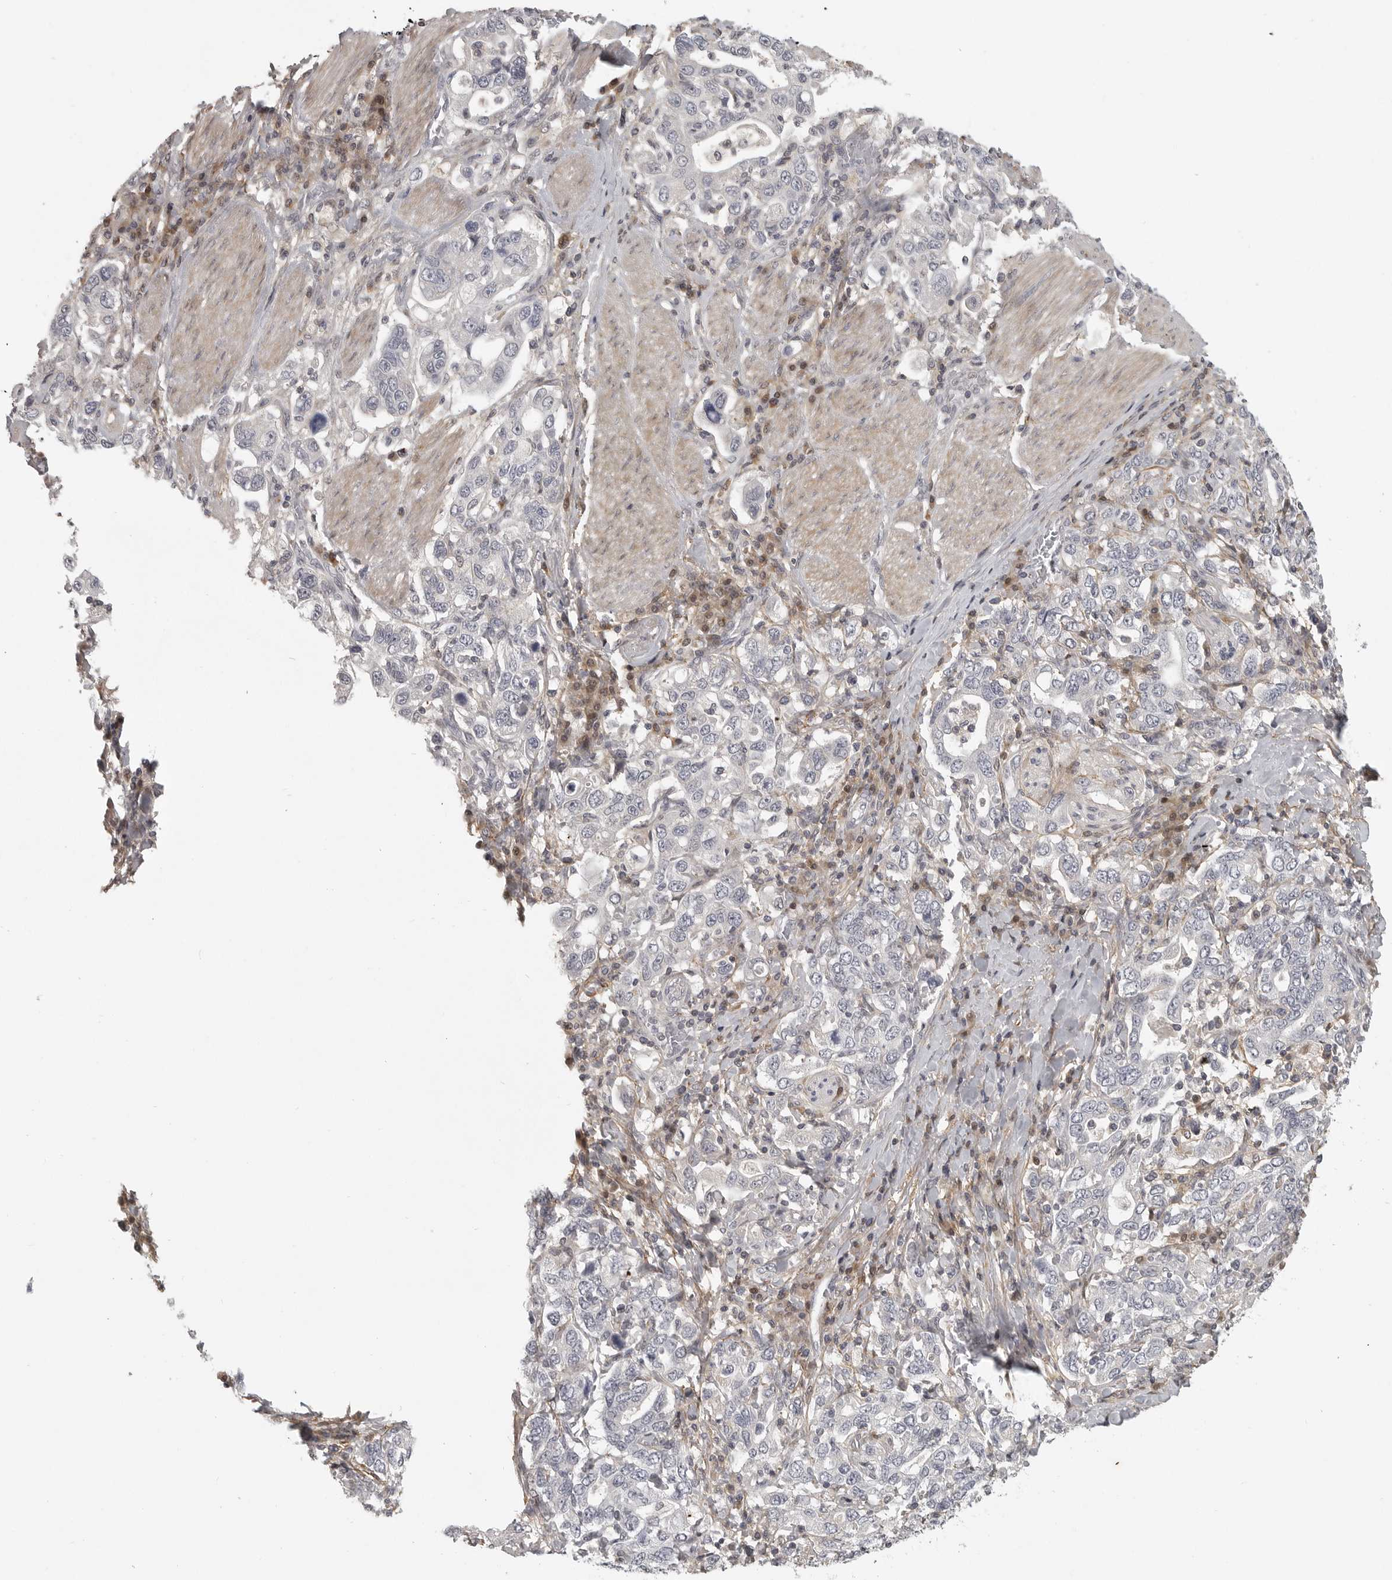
{"staining": {"intensity": "negative", "quantity": "none", "location": "none"}, "tissue": "stomach cancer", "cell_type": "Tumor cells", "image_type": "cancer", "snomed": [{"axis": "morphology", "description": "Adenocarcinoma, NOS"}, {"axis": "topography", "description": "Stomach, upper"}], "caption": "High power microscopy micrograph of an immunohistochemistry micrograph of stomach cancer, revealing no significant expression in tumor cells.", "gene": "UROD", "patient": {"sex": "male", "age": 62}}